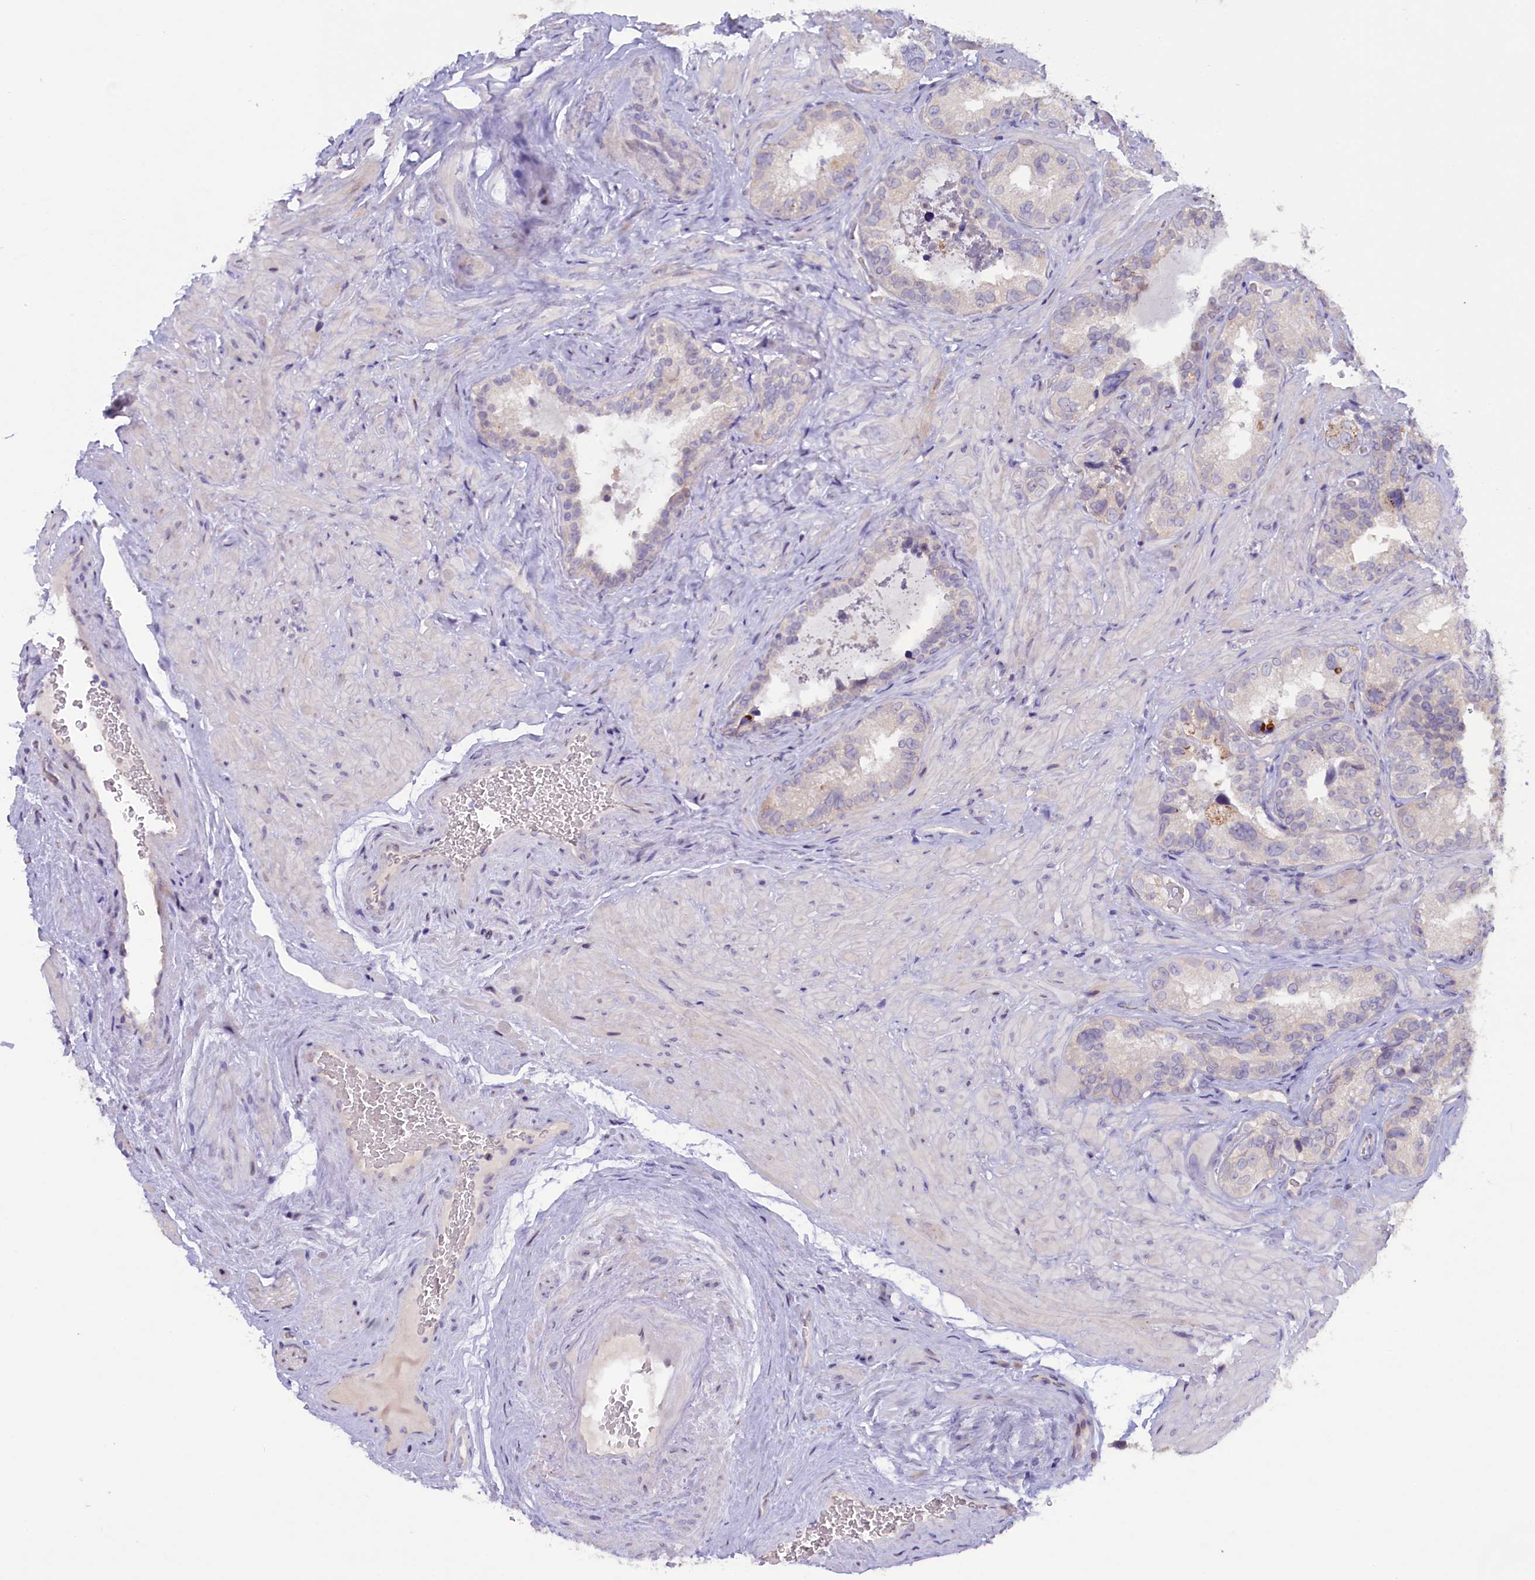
{"staining": {"intensity": "weak", "quantity": "<25%", "location": "cytoplasmic/membranous"}, "tissue": "seminal vesicle", "cell_type": "Glandular cells", "image_type": "normal", "snomed": [{"axis": "morphology", "description": "Normal tissue, NOS"}, {"axis": "topography", "description": "Seminal veicle"}, {"axis": "topography", "description": "Peripheral nerve tissue"}], "caption": "There is no significant expression in glandular cells of seminal vesicle. (DAB (3,3'-diaminobenzidine) immunohistochemistry (IHC) visualized using brightfield microscopy, high magnification).", "gene": "HYKK", "patient": {"sex": "male", "age": 67}}